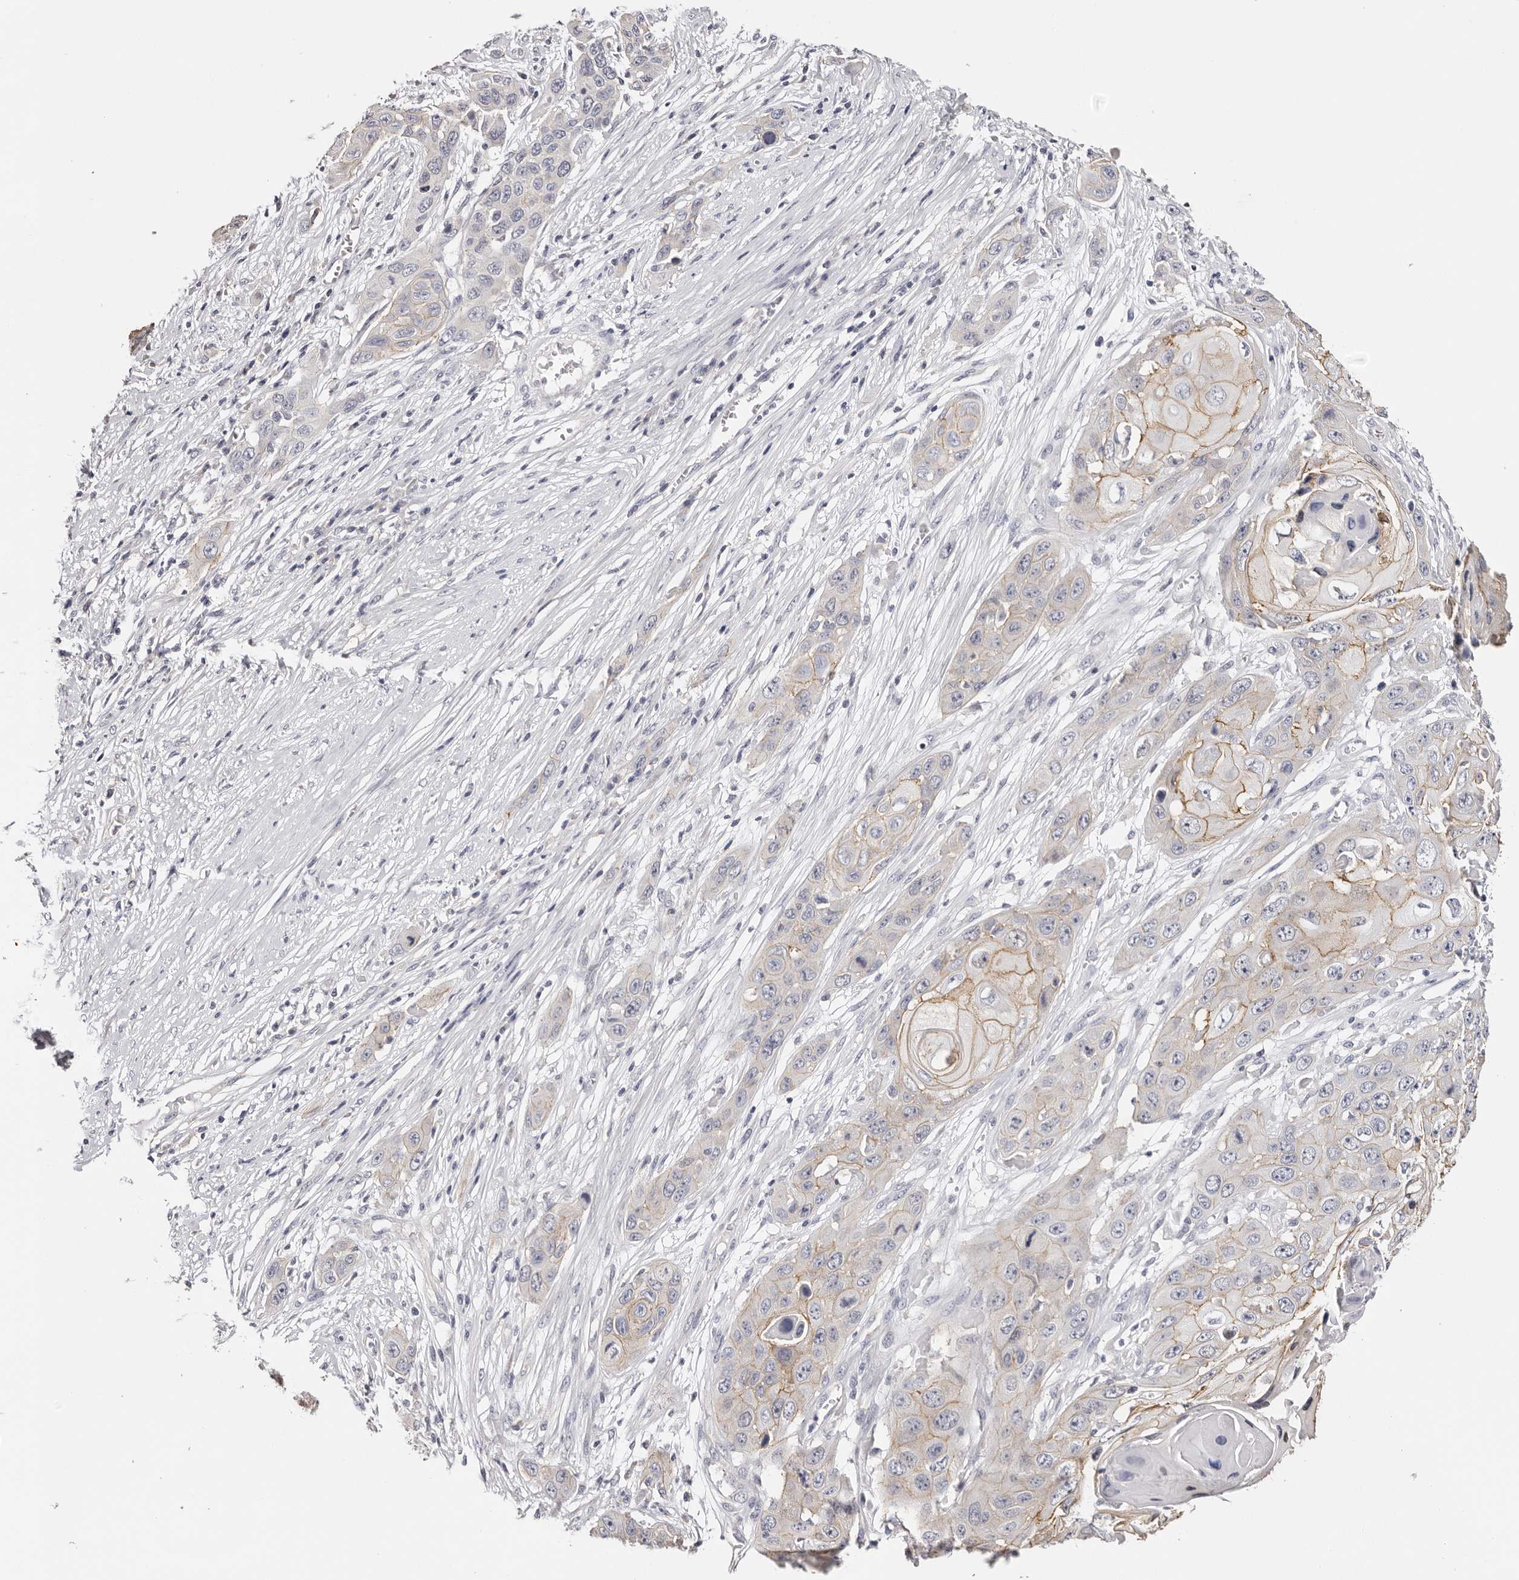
{"staining": {"intensity": "moderate", "quantity": "25%-75%", "location": "cytoplasmic/membranous"}, "tissue": "skin cancer", "cell_type": "Tumor cells", "image_type": "cancer", "snomed": [{"axis": "morphology", "description": "Squamous cell carcinoma, NOS"}, {"axis": "topography", "description": "Skin"}], "caption": "A brown stain shows moderate cytoplasmic/membranous positivity of a protein in skin cancer (squamous cell carcinoma) tumor cells. The staining was performed using DAB to visualize the protein expression in brown, while the nuclei were stained in blue with hematoxylin (Magnification: 20x).", "gene": "ROM1", "patient": {"sex": "male", "age": 55}}